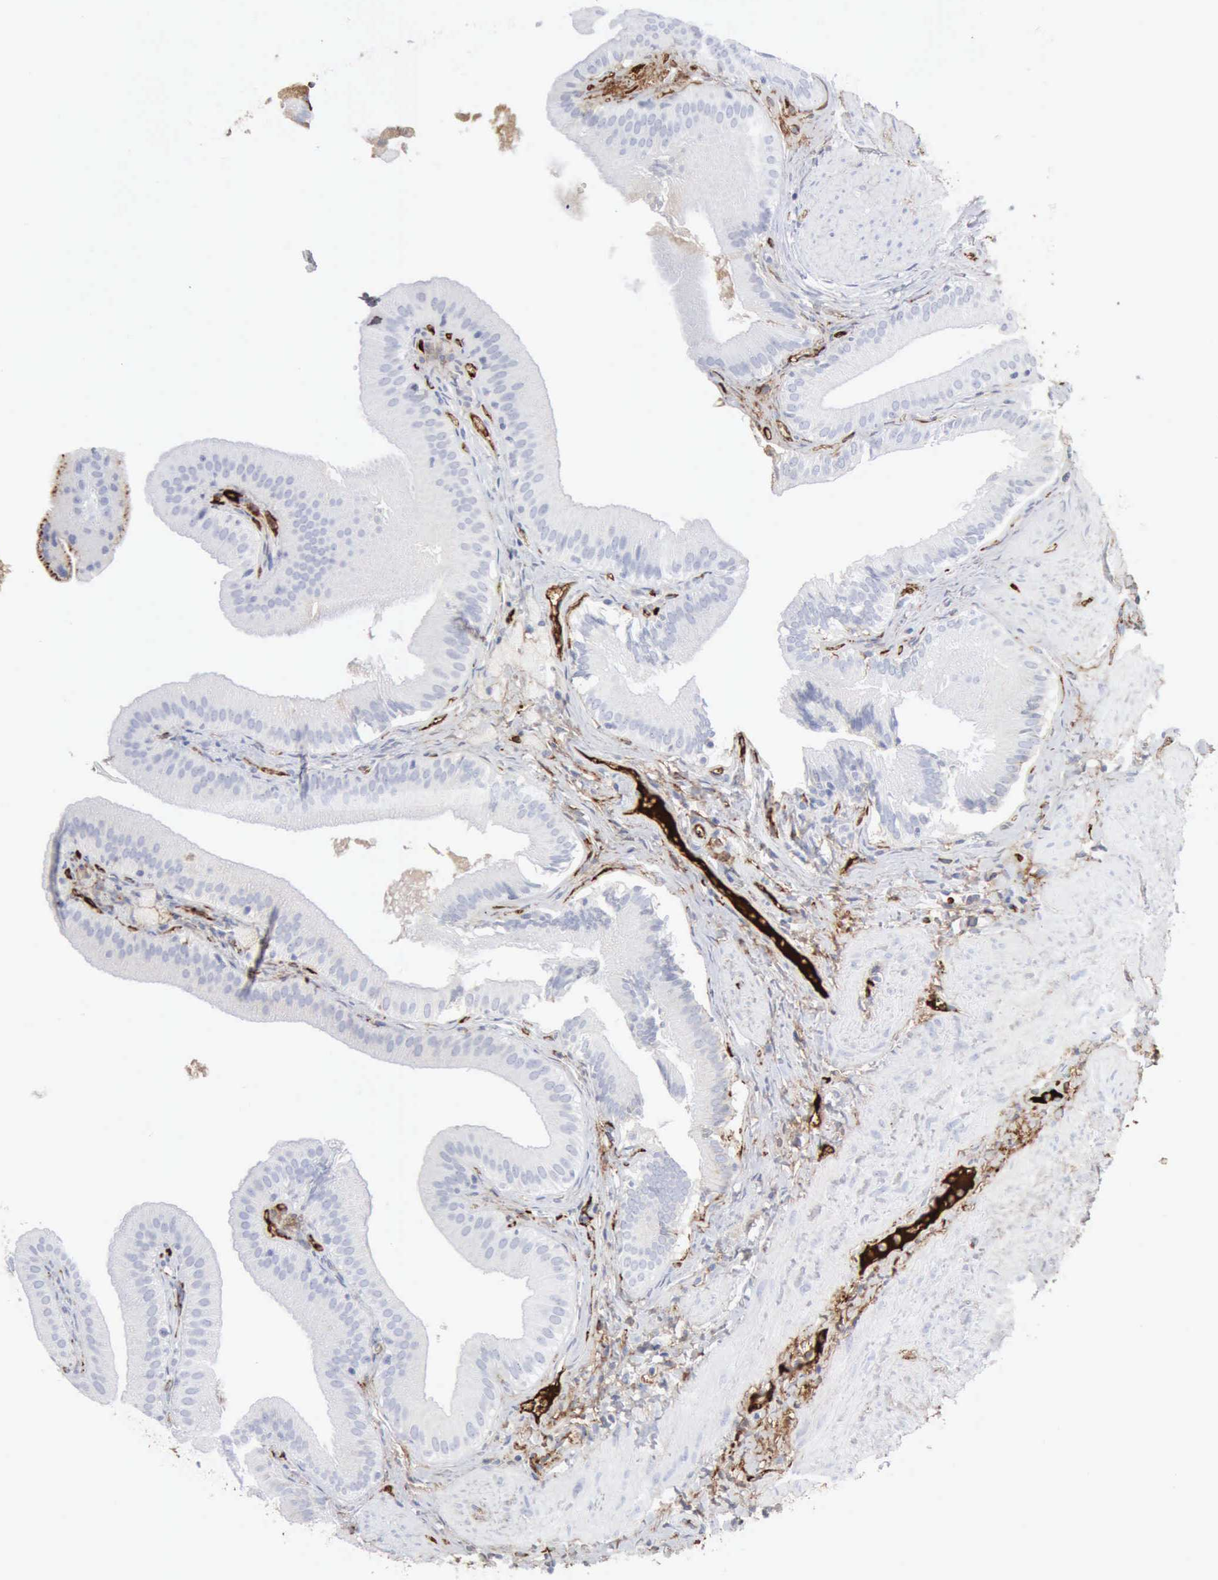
{"staining": {"intensity": "negative", "quantity": "none", "location": "none"}, "tissue": "gallbladder", "cell_type": "Glandular cells", "image_type": "normal", "snomed": [{"axis": "morphology", "description": "Normal tissue, NOS"}, {"axis": "topography", "description": "Gallbladder"}], "caption": "An immunohistochemistry photomicrograph of normal gallbladder is shown. There is no staining in glandular cells of gallbladder. The staining was performed using DAB to visualize the protein expression in brown, while the nuclei were stained in blue with hematoxylin (Magnification: 20x).", "gene": "C4BPA", "patient": {"sex": "female", "age": 24}}